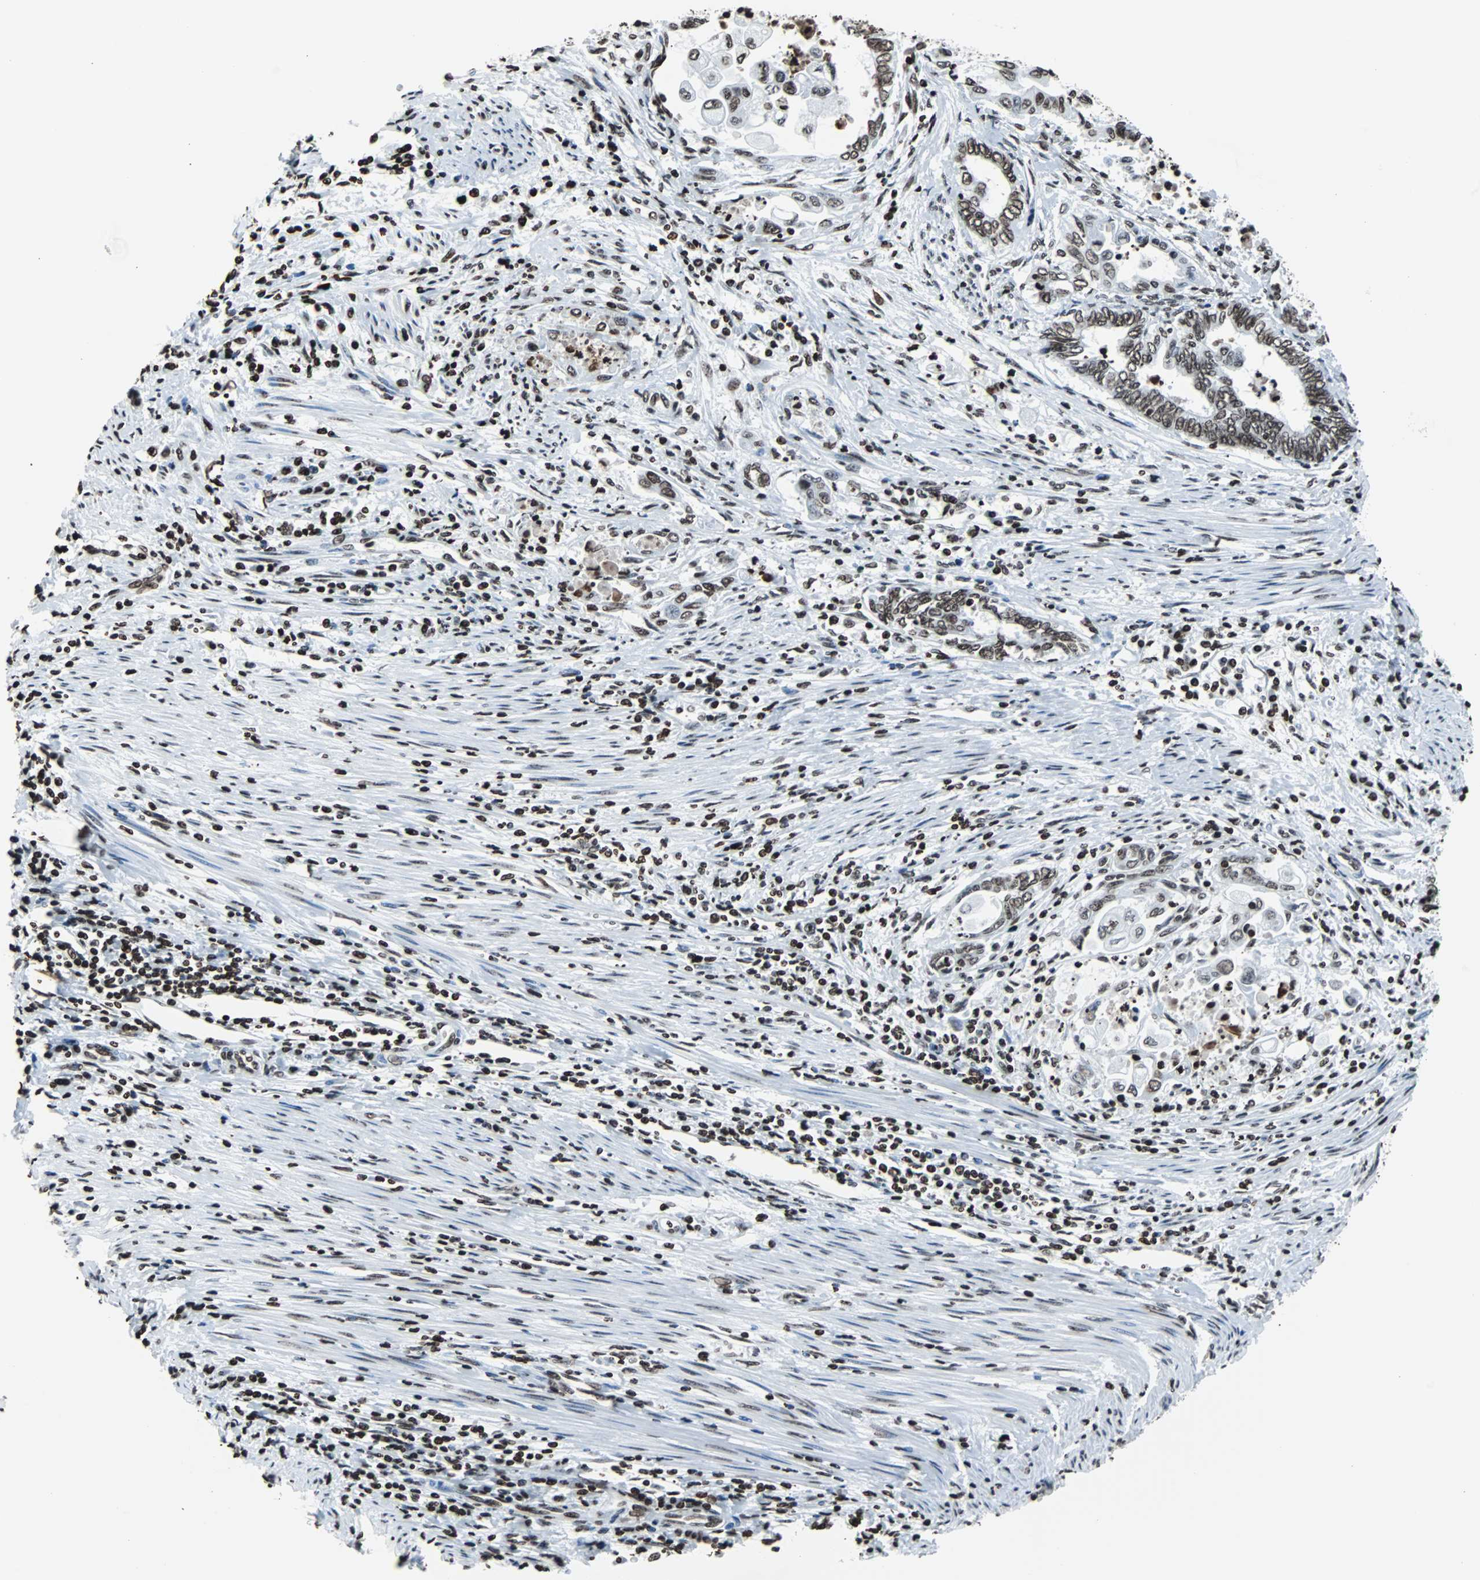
{"staining": {"intensity": "moderate", "quantity": ">75%", "location": "nuclear"}, "tissue": "endometrial cancer", "cell_type": "Tumor cells", "image_type": "cancer", "snomed": [{"axis": "morphology", "description": "Adenocarcinoma, NOS"}, {"axis": "topography", "description": "Uterus"}, {"axis": "topography", "description": "Endometrium"}], "caption": "Protein staining displays moderate nuclear staining in approximately >75% of tumor cells in adenocarcinoma (endometrial).", "gene": "H2BC18", "patient": {"sex": "female", "age": 70}}